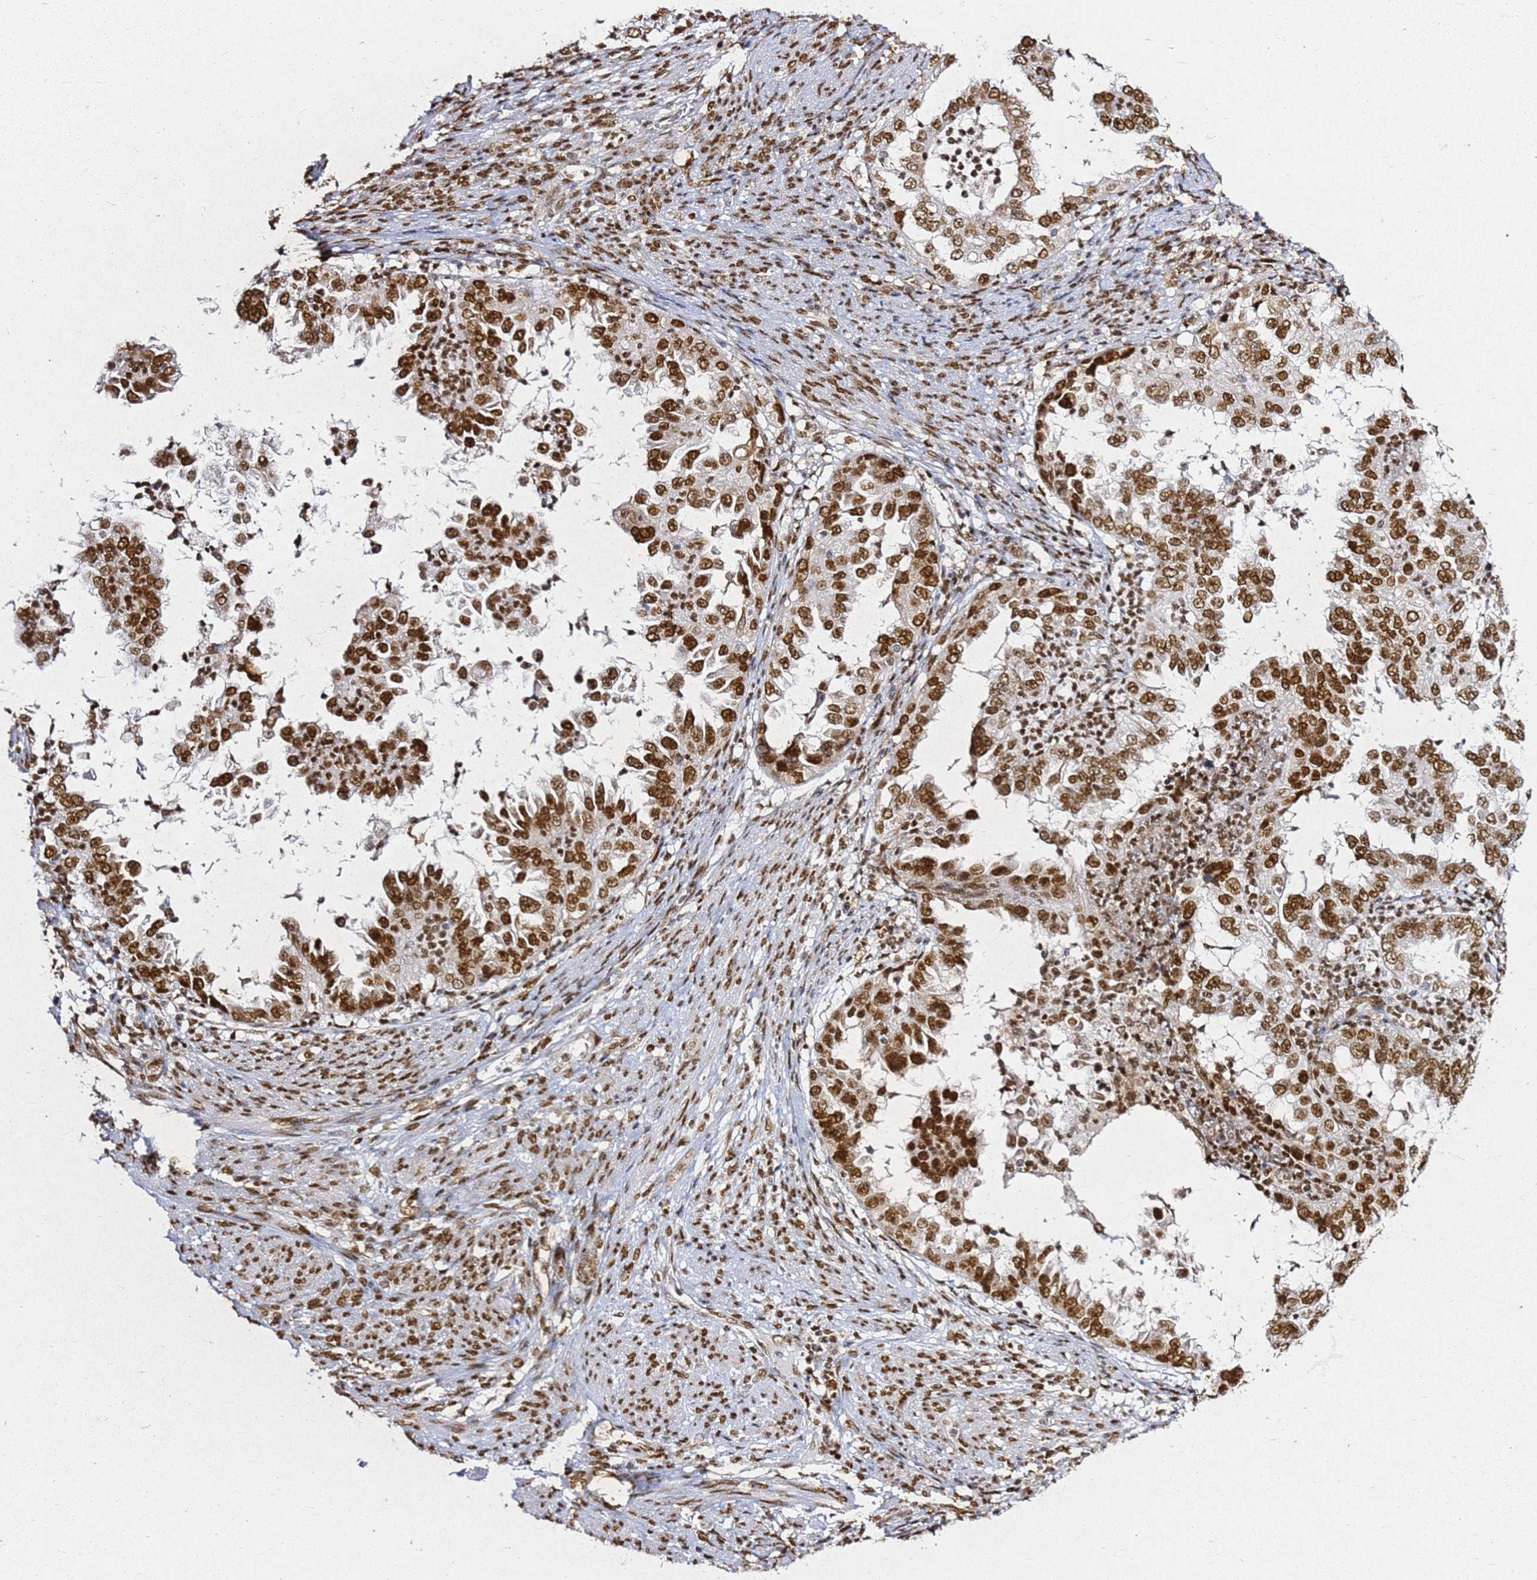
{"staining": {"intensity": "strong", "quantity": ">75%", "location": "nuclear"}, "tissue": "endometrial cancer", "cell_type": "Tumor cells", "image_type": "cancer", "snomed": [{"axis": "morphology", "description": "Adenocarcinoma, NOS"}, {"axis": "topography", "description": "Endometrium"}], "caption": "Endometrial cancer (adenocarcinoma) stained with a brown dye shows strong nuclear positive expression in about >75% of tumor cells.", "gene": "APEX1", "patient": {"sex": "female", "age": 85}}